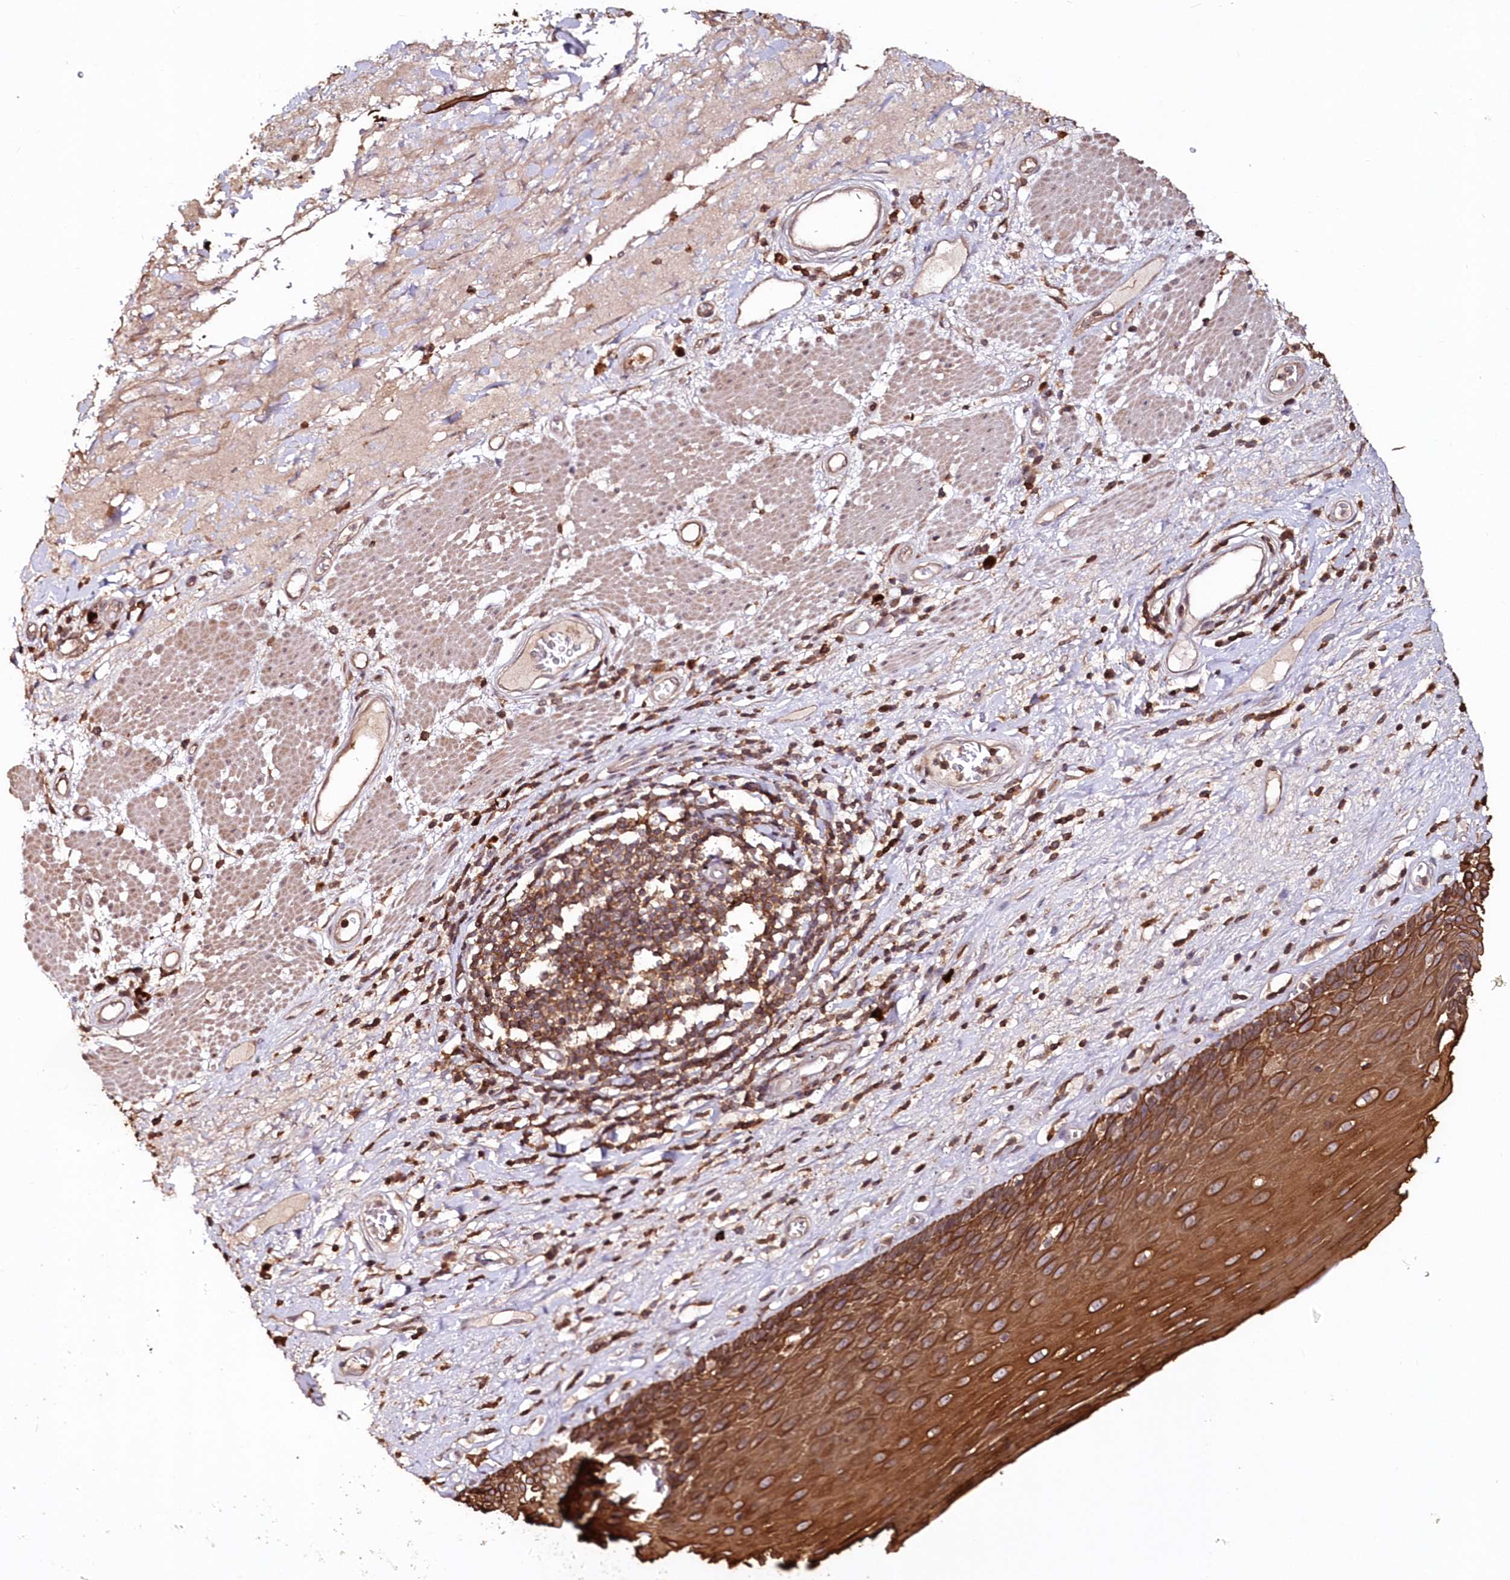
{"staining": {"intensity": "strong", "quantity": ">75%", "location": "cytoplasmic/membranous"}, "tissue": "esophagus", "cell_type": "Squamous epithelial cells", "image_type": "normal", "snomed": [{"axis": "morphology", "description": "Normal tissue, NOS"}, {"axis": "topography", "description": "Esophagus"}], "caption": "Esophagus stained for a protein (brown) demonstrates strong cytoplasmic/membranous positive expression in approximately >75% of squamous epithelial cells.", "gene": "SNED1", "patient": {"sex": "male", "age": 62}}